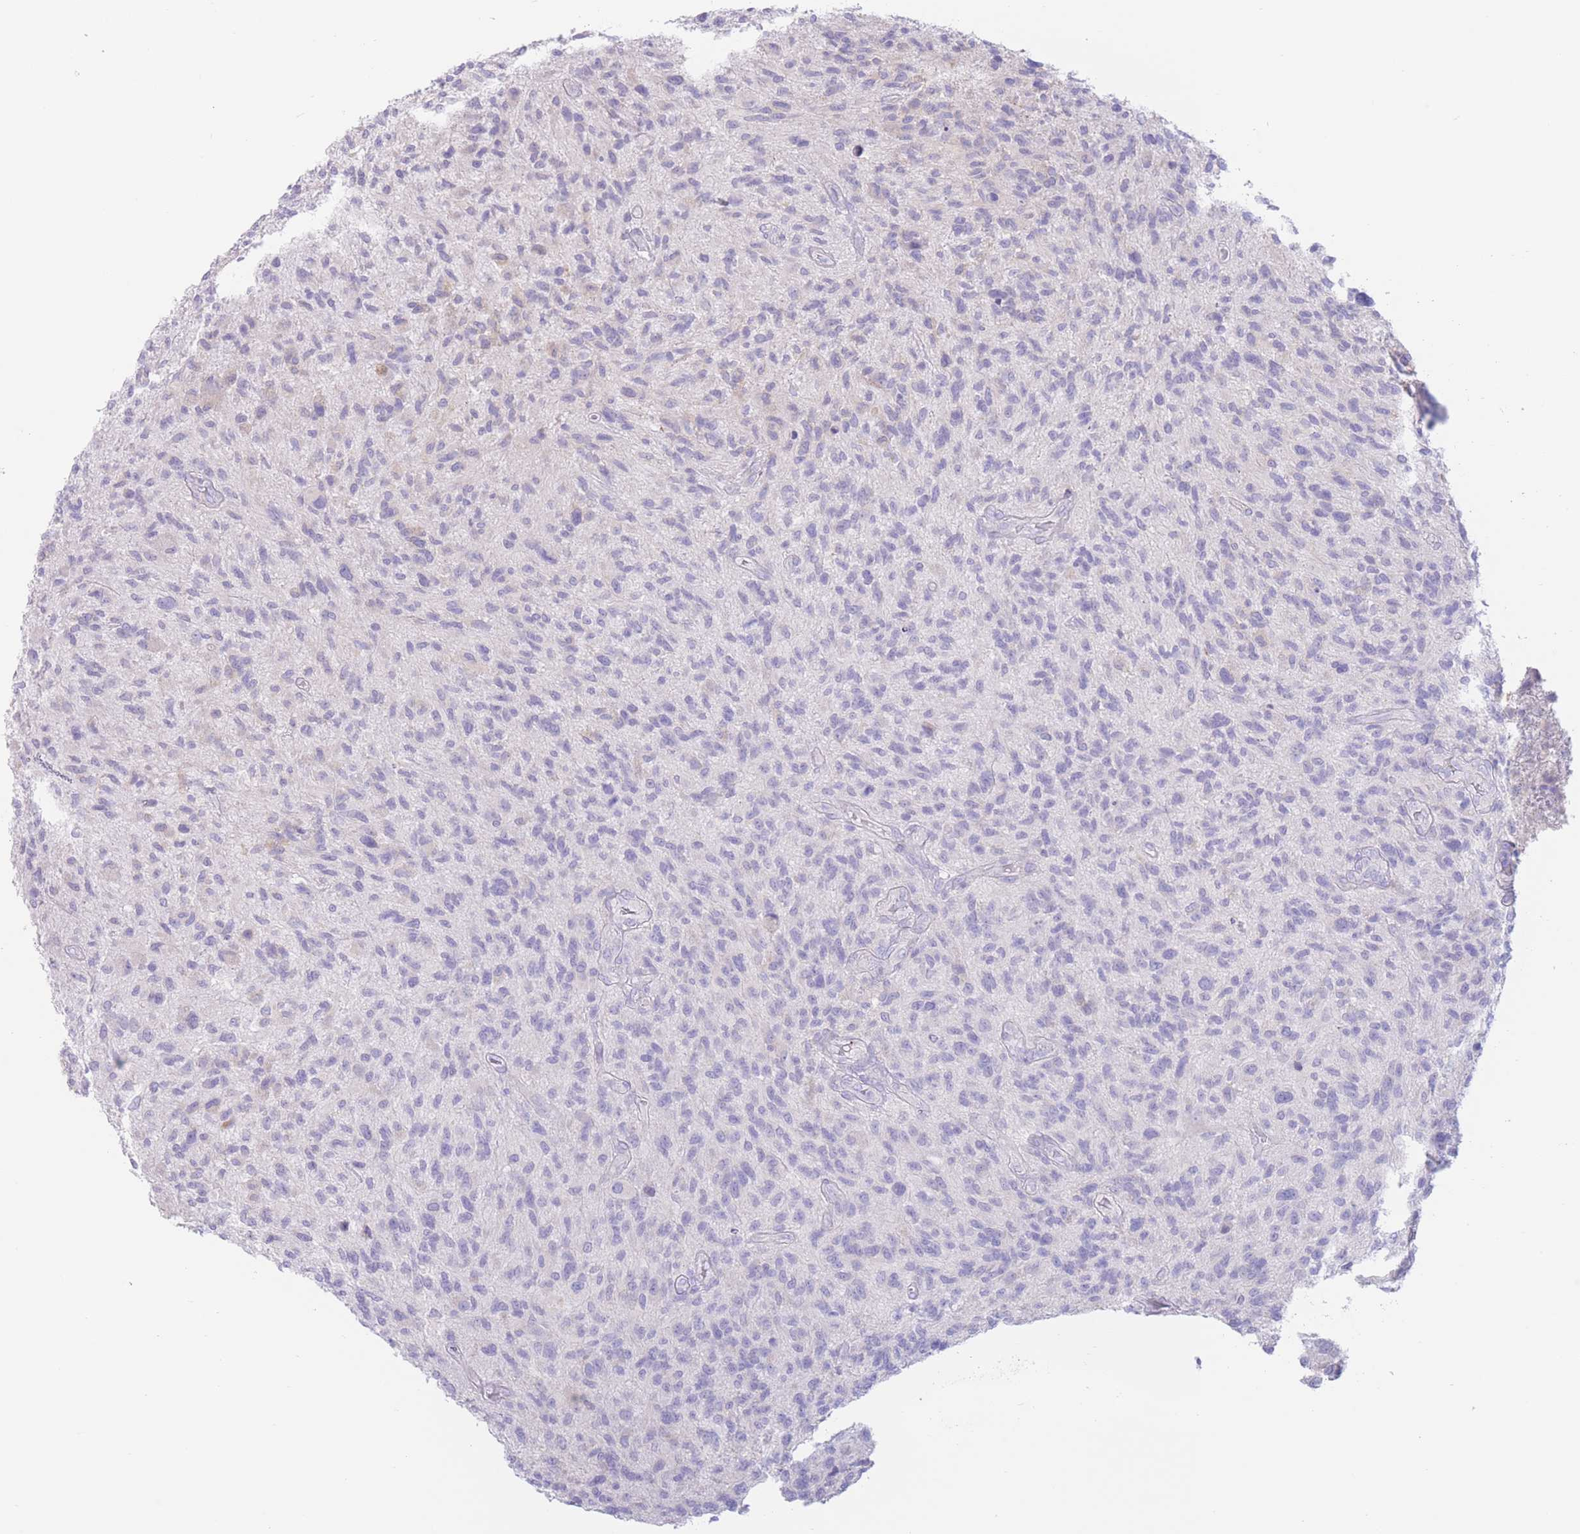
{"staining": {"intensity": "negative", "quantity": "none", "location": "none"}, "tissue": "glioma", "cell_type": "Tumor cells", "image_type": "cancer", "snomed": [{"axis": "morphology", "description": "Glioma, malignant, High grade"}, {"axis": "topography", "description": "Brain"}], "caption": "High magnification brightfield microscopy of malignant glioma (high-grade) stained with DAB (3,3'-diaminobenzidine) (brown) and counterstained with hematoxylin (blue): tumor cells show no significant positivity.", "gene": "FAH", "patient": {"sex": "male", "age": 47}}